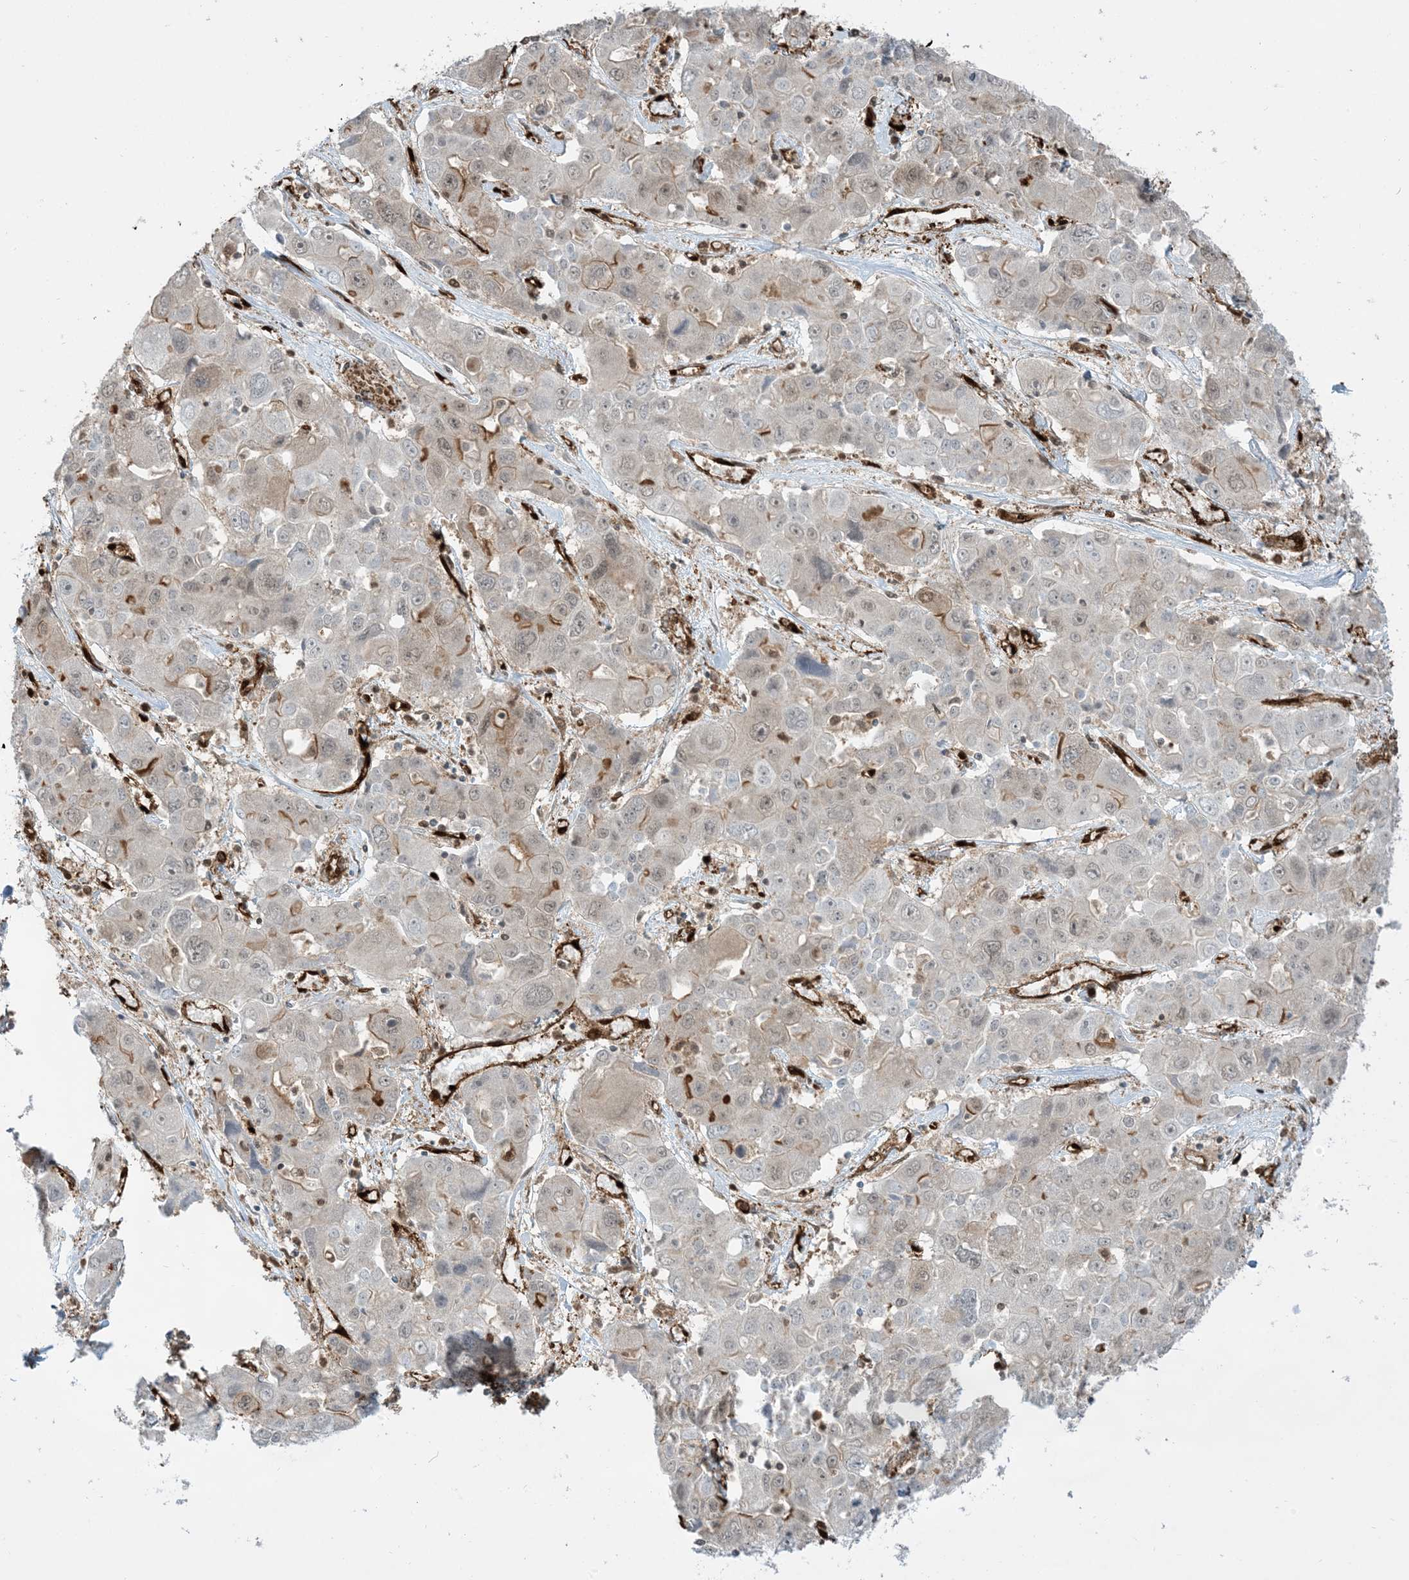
{"staining": {"intensity": "moderate", "quantity": "<25%", "location": "cytoplasmic/membranous"}, "tissue": "liver cancer", "cell_type": "Tumor cells", "image_type": "cancer", "snomed": [{"axis": "morphology", "description": "Cholangiocarcinoma"}, {"axis": "topography", "description": "Liver"}], "caption": "A photomicrograph showing moderate cytoplasmic/membranous expression in about <25% of tumor cells in liver cholangiocarcinoma, as visualized by brown immunohistochemical staining.", "gene": "PPM1F", "patient": {"sex": "male", "age": 67}}